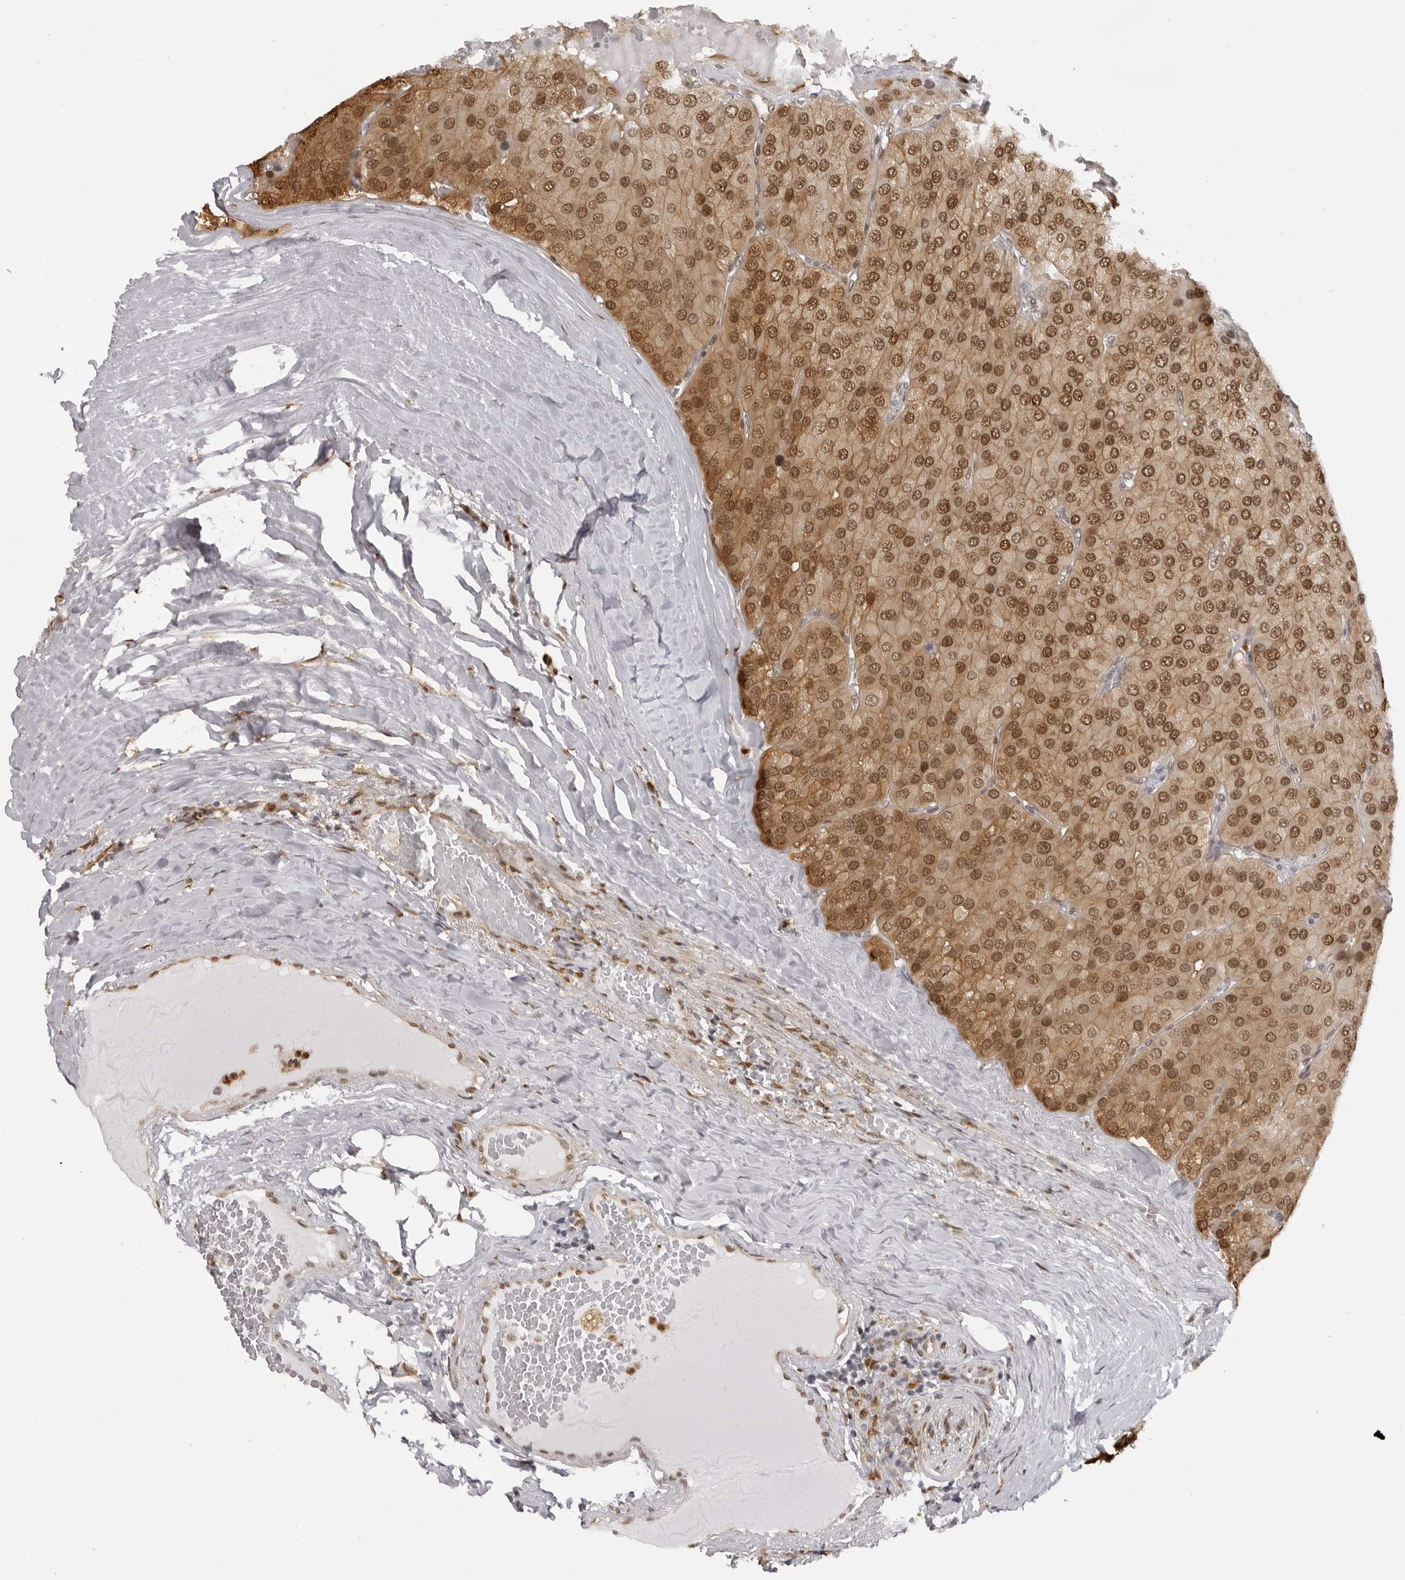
{"staining": {"intensity": "moderate", "quantity": ">75%", "location": "cytoplasmic/membranous,nuclear"}, "tissue": "parathyroid gland", "cell_type": "Glandular cells", "image_type": "normal", "snomed": [{"axis": "morphology", "description": "Normal tissue, NOS"}, {"axis": "morphology", "description": "Adenoma, NOS"}, {"axis": "topography", "description": "Parathyroid gland"}], "caption": "Protein expression analysis of normal parathyroid gland reveals moderate cytoplasmic/membranous,nuclear expression in approximately >75% of glandular cells. The protein of interest is stained brown, and the nuclei are stained in blue (DAB (3,3'-diaminobenzidine) IHC with brightfield microscopy, high magnification).", "gene": "HSPA4", "patient": {"sex": "female", "age": 86}}